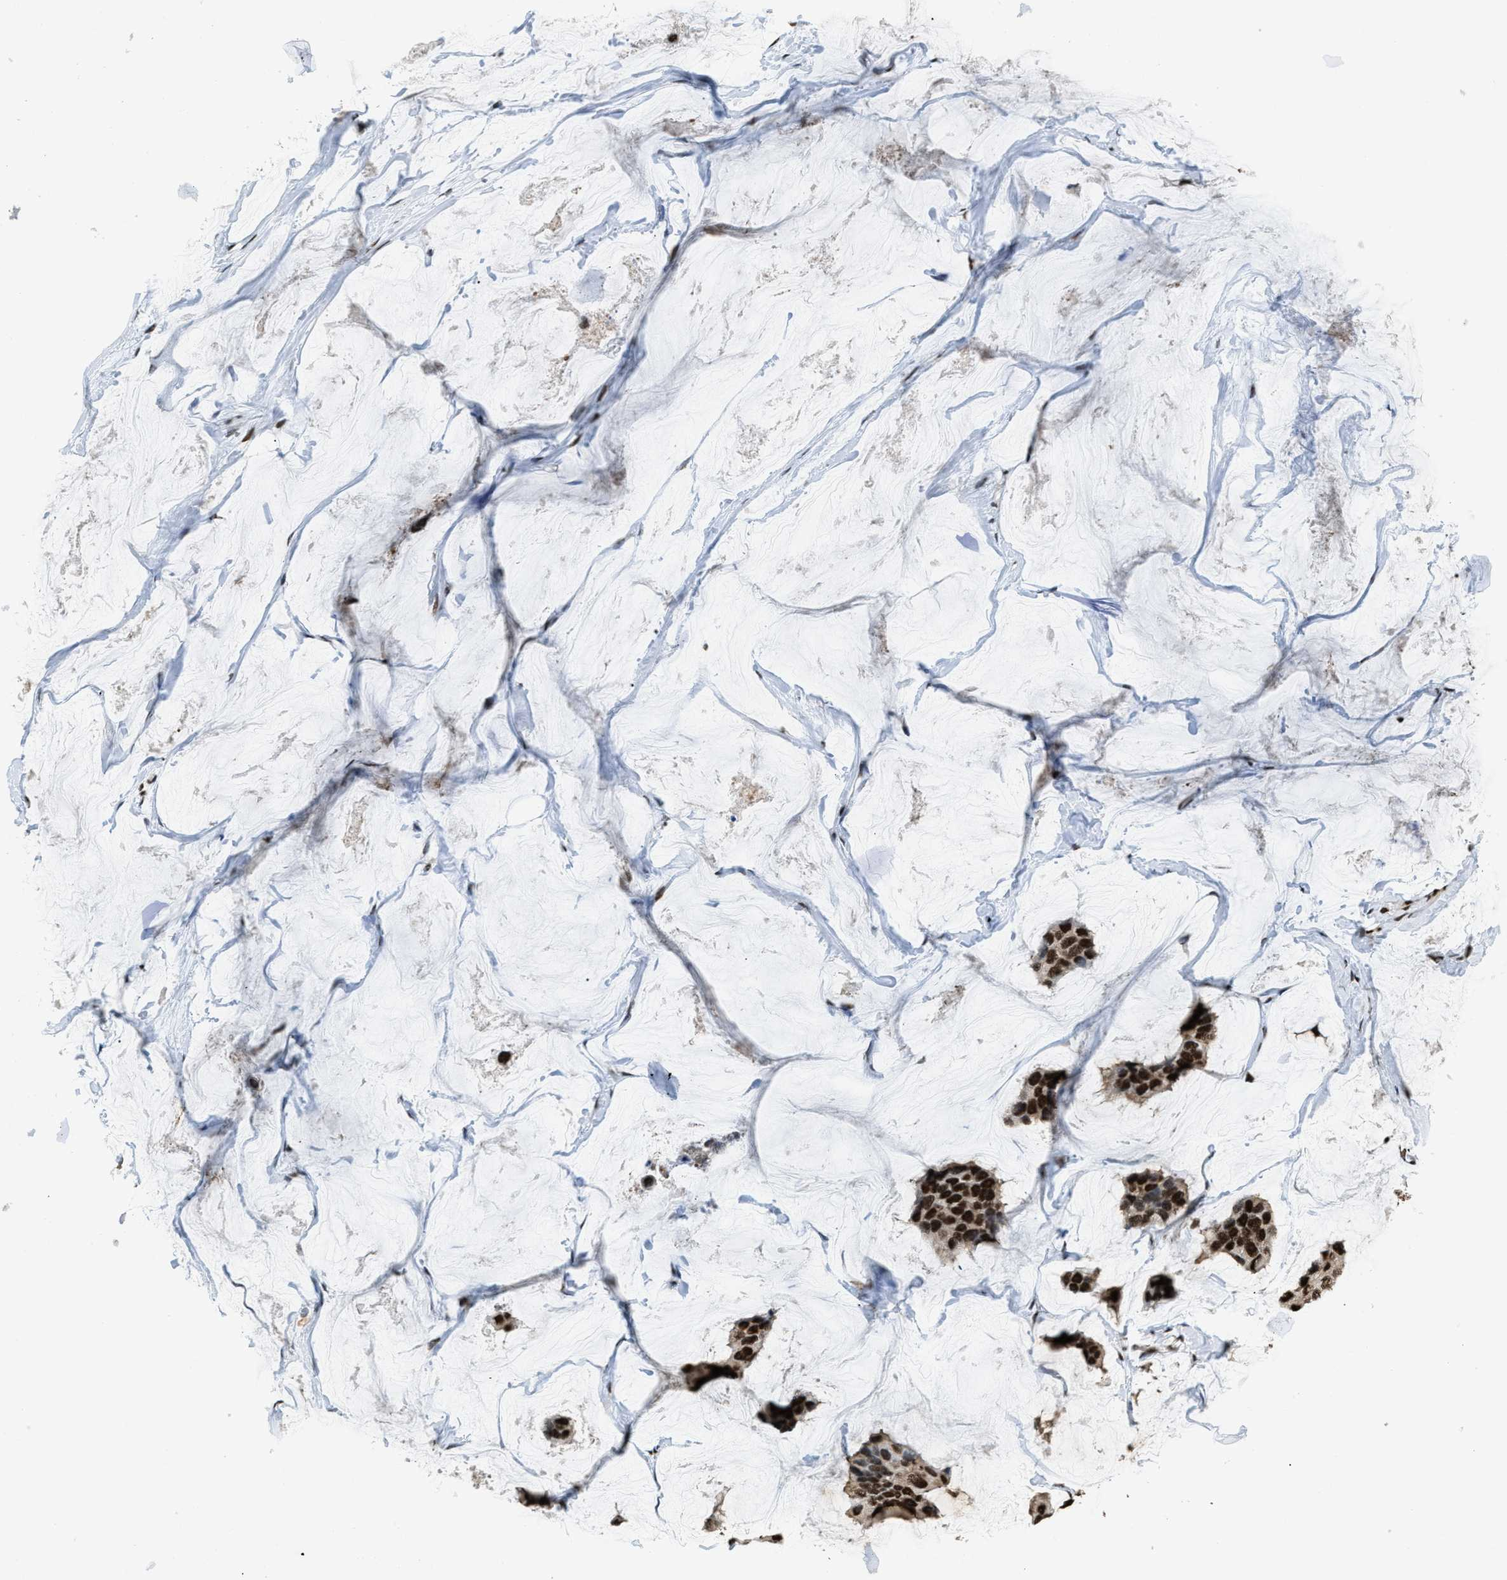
{"staining": {"intensity": "strong", "quantity": ">75%", "location": "nuclear"}, "tissue": "breast cancer", "cell_type": "Tumor cells", "image_type": "cancer", "snomed": [{"axis": "morphology", "description": "Normal tissue, NOS"}, {"axis": "morphology", "description": "Duct carcinoma"}, {"axis": "topography", "description": "Breast"}], "caption": "This photomicrograph demonstrates IHC staining of human infiltrating ductal carcinoma (breast), with high strong nuclear expression in approximately >75% of tumor cells.", "gene": "CCNDBP1", "patient": {"sex": "female", "age": 50}}